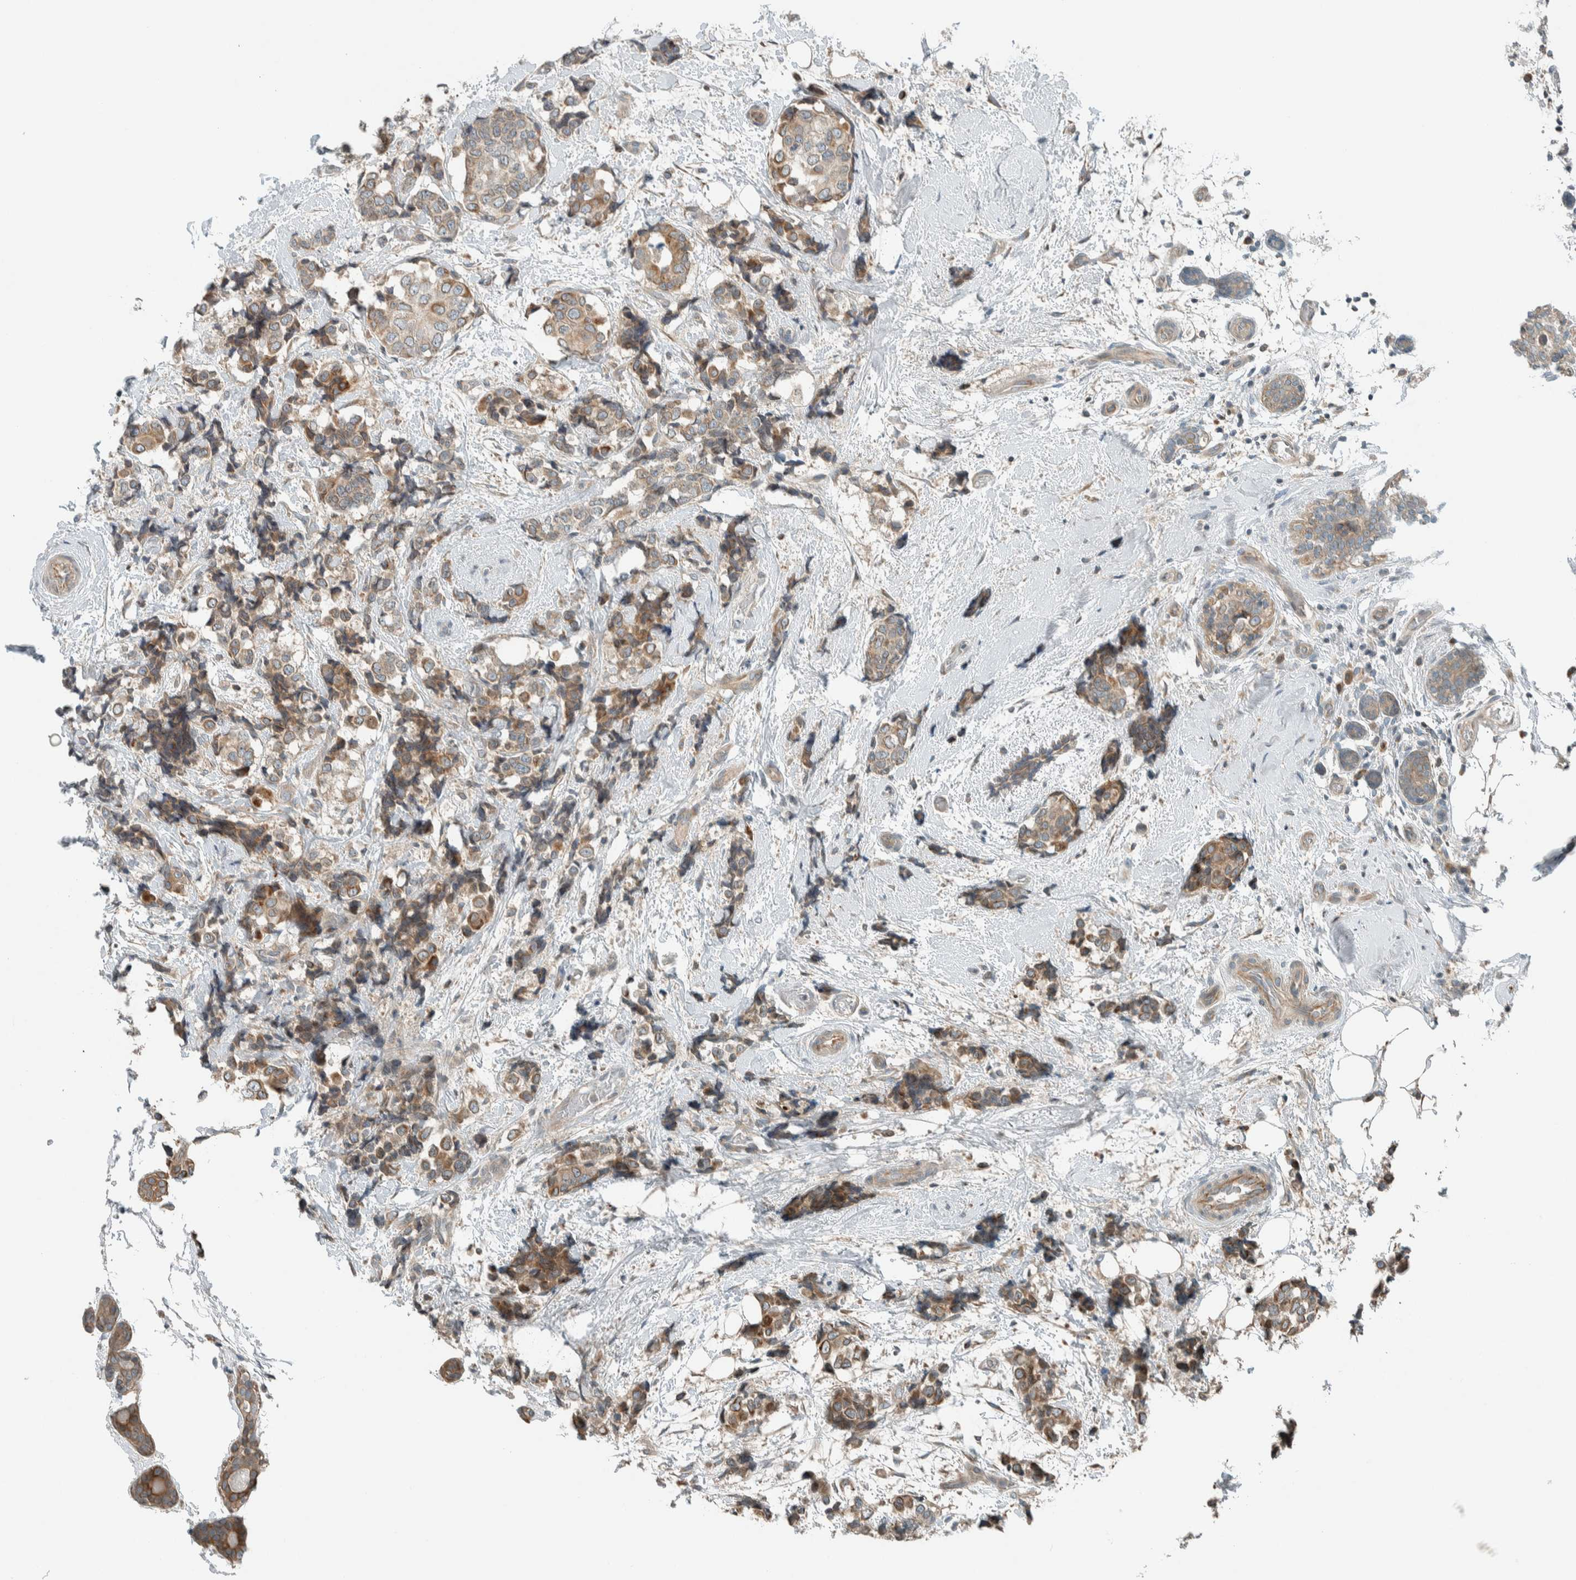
{"staining": {"intensity": "moderate", "quantity": ">75%", "location": "cytoplasmic/membranous"}, "tissue": "breast cancer", "cell_type": "Tumor cells", "image_type": "cancer", "snomed": [{"axis": "morphology", "description": "Normal tissue, NOS"}, {"axis": "morphology", "description": "Duct carcinoma"}, {"axis": "topography", "description": "Breast"}], "caption": "Protein expression analysis of human breast invasive ductal carcinoma reveals moderate cytoplasmic/membranous staining in approximately >75% of tumor cells. Using DAB (brown) and hematoxylin (blue) stains, captured at high magnification using brightfield microscopy.", "gene": "SEL1L", "patient": {"sex": "female", "age": 43}}